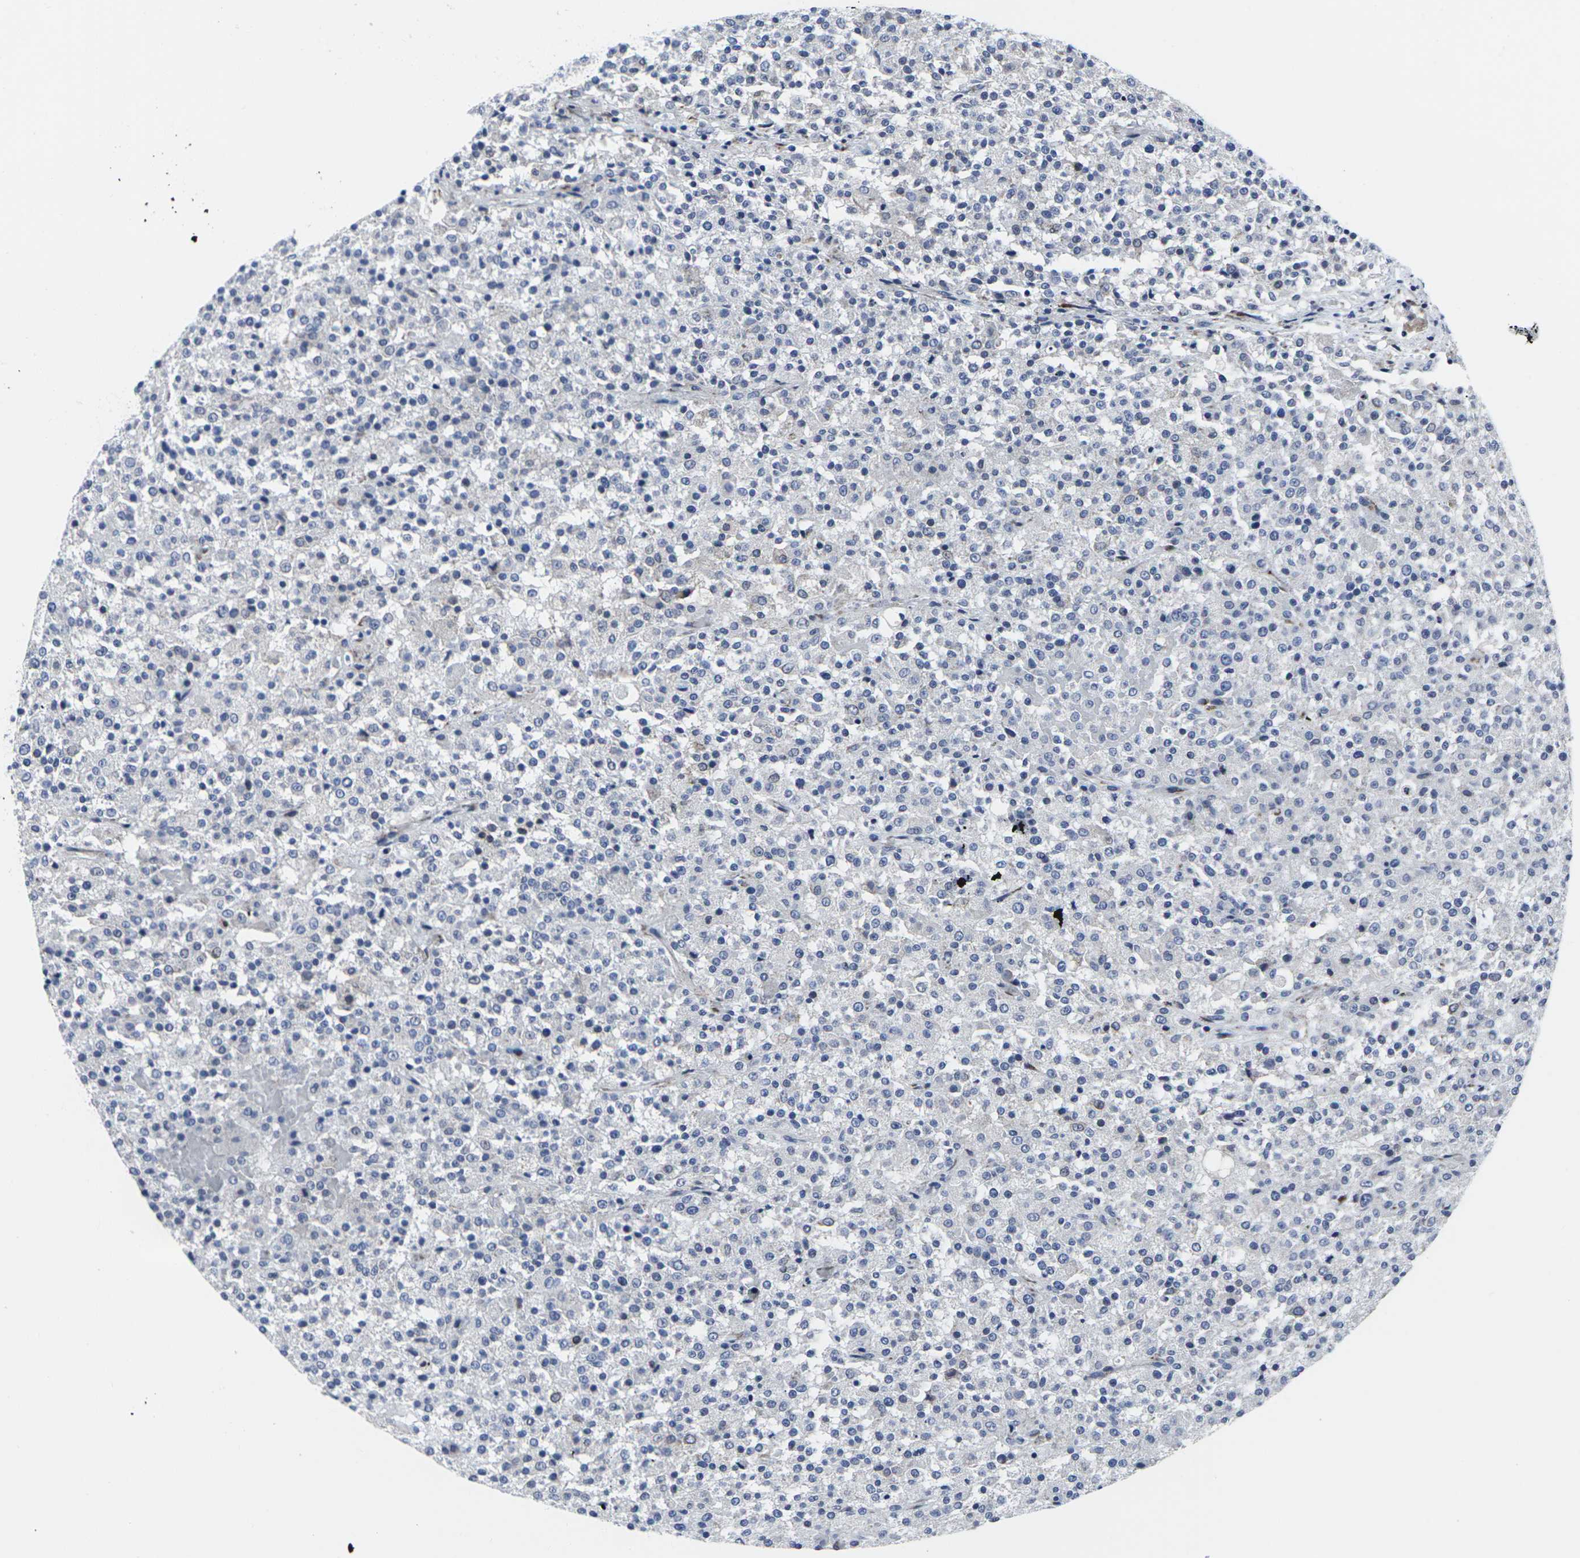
{"staining": {"intensity": "negative", "quantity": "none", "location": "none"}, "tissue": "testis cancer", "cell_type": "Tumor cells", "image_type": "cancer", "snomed": [{"axis": "morphology", "description": "Seminoma, NOS"}, {"axis": "topography", "description": "Testis"}], "caption": "A histopathology image of human seminoma (testis) is negative for staining in tumor cells.", "gene": "RPN1", "patient": {"sex": "male", "age": 59}}